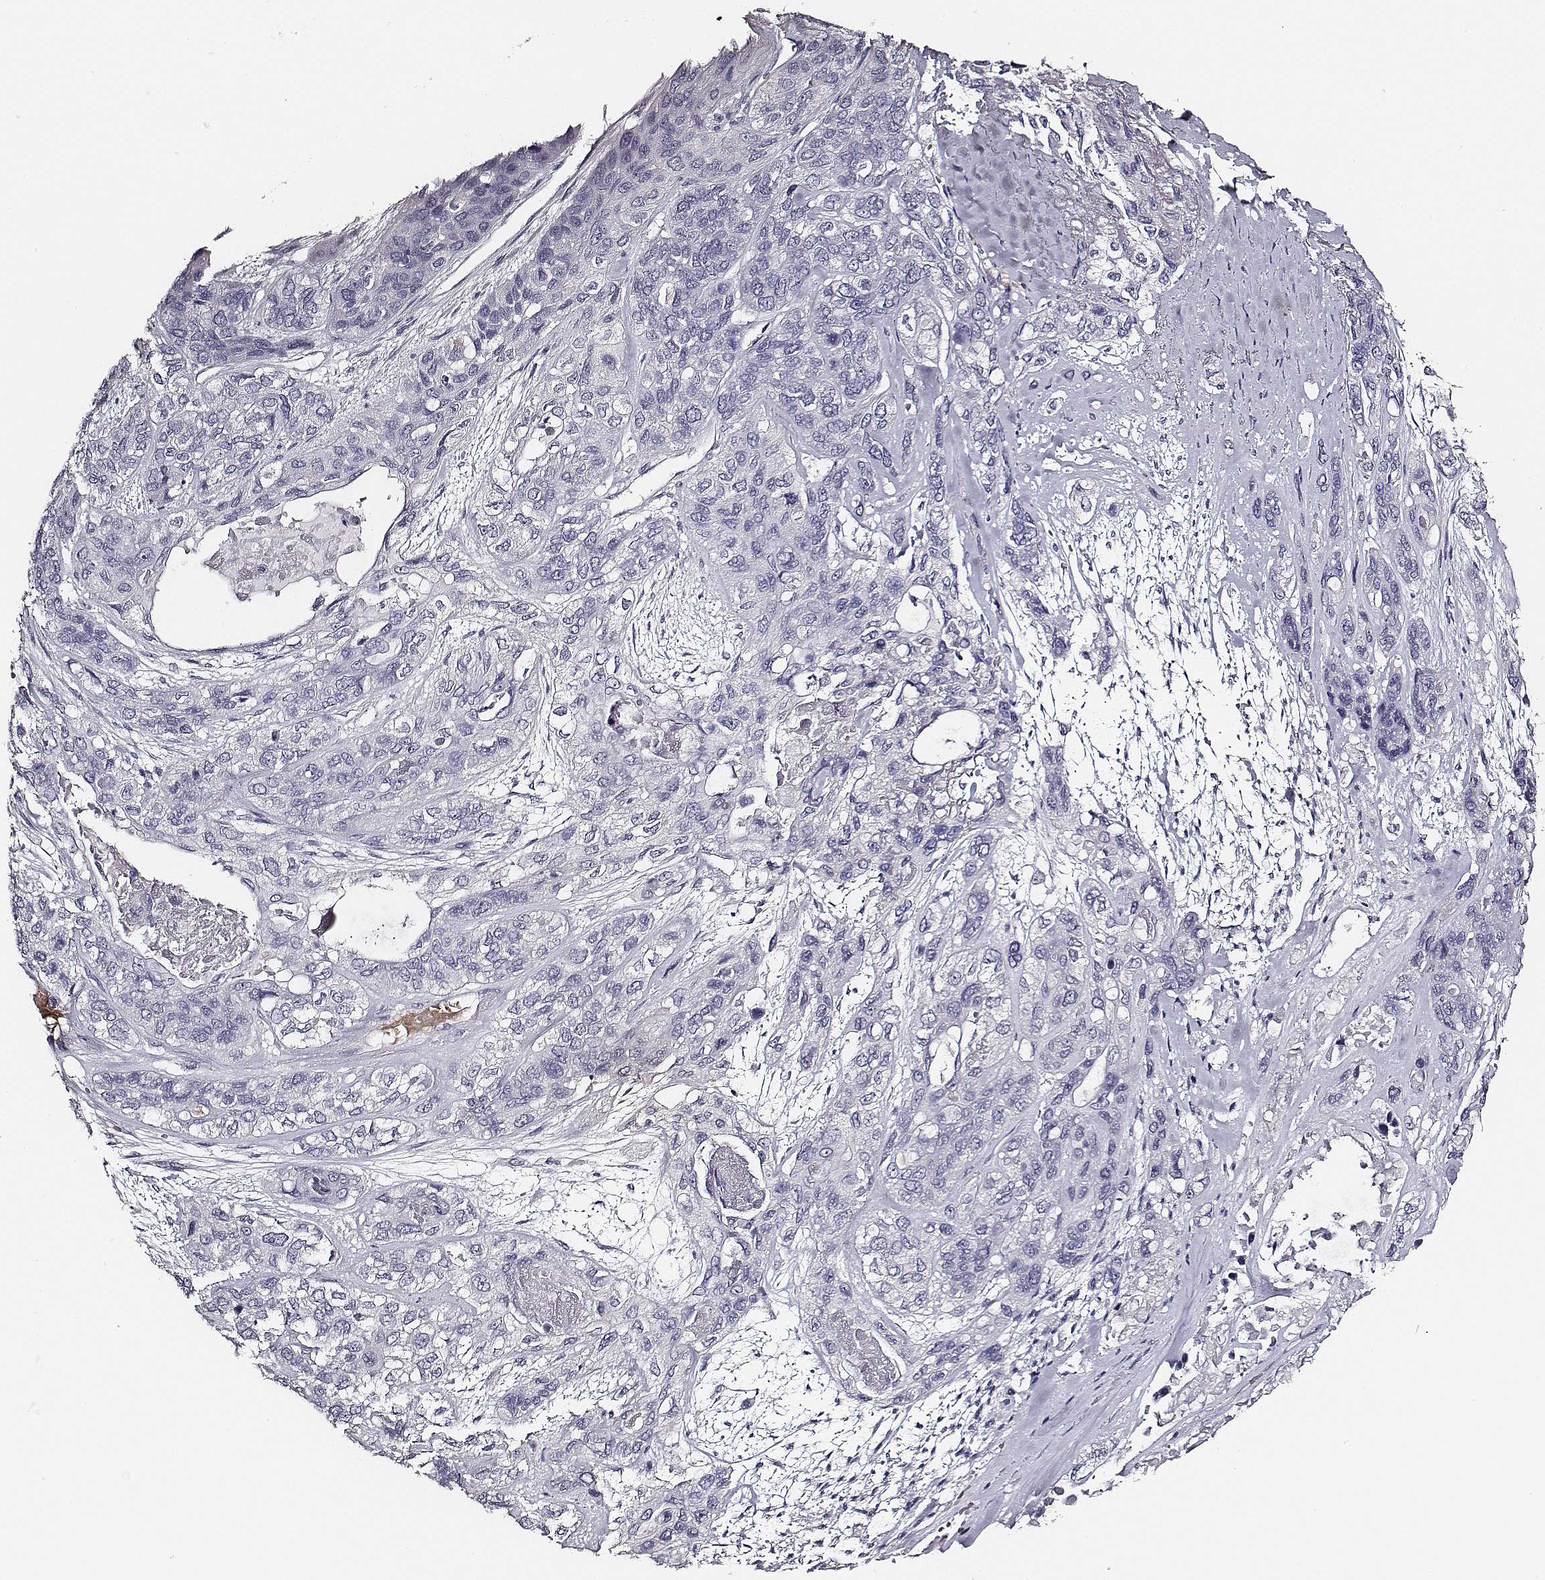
{"staining": {"intensity": "negative", "quantity": "none", "location": "none"}, "tissue": "lung cancer", "cell_type": "Tumor cells", "image_type": "cancer", "snomed": [{"axis": "morphology", "description": "Squamous cell carcinoma, NOS"}, {"axis": "topography", "description": "Lung"}], "caption": "Immunohistochemistry image of lung cancer (squamous cell carcinoma) stained for a protein (brown), which displays no expression in tumor cells. The staining is performed using DAB (3,3'-diaminobenzidine) brown chromogen with nuclei counter-stained in using hematoxylin.", "gene": "AADAT", "patient": {"sex": "female", "age": 70}}